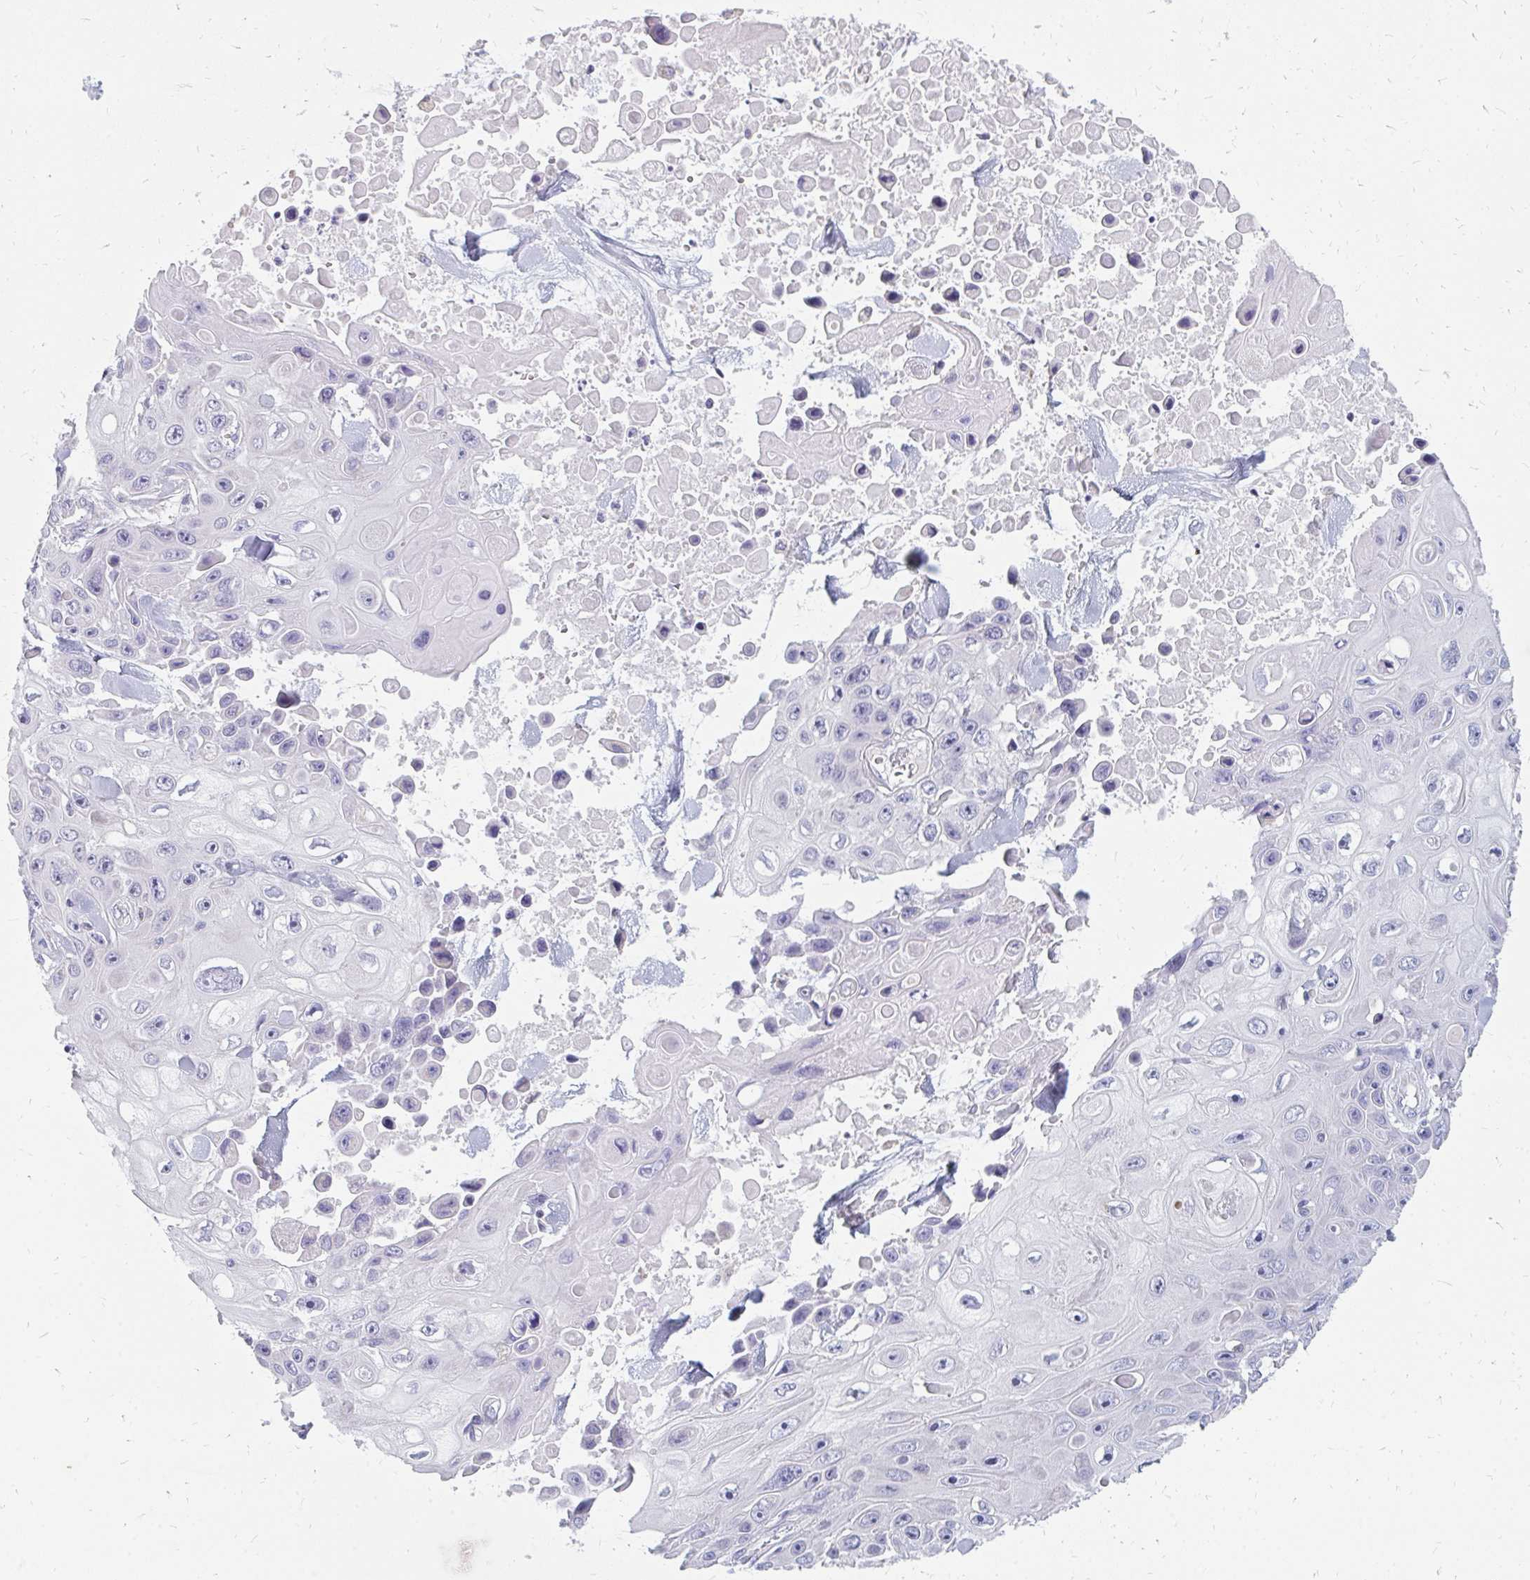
{"staining": {"intensity": "negative", "quantity": "none", "location": "none"}, "tissue": "skin cancer", "cell_type": "Tumor cells", "image_type": "cancer", "snomed": [{"axis": "morphology", "description": "Squamous cell carcinoma, NOS"}, {"axis": "topography", "description": "Skin"}], "caption": "Micrograph shows no significant protein expression in tumor cells of squamous cell carcinoma (skin).", "gene": "OR10V1", "patient": {"sex": "male", "age": 82}}